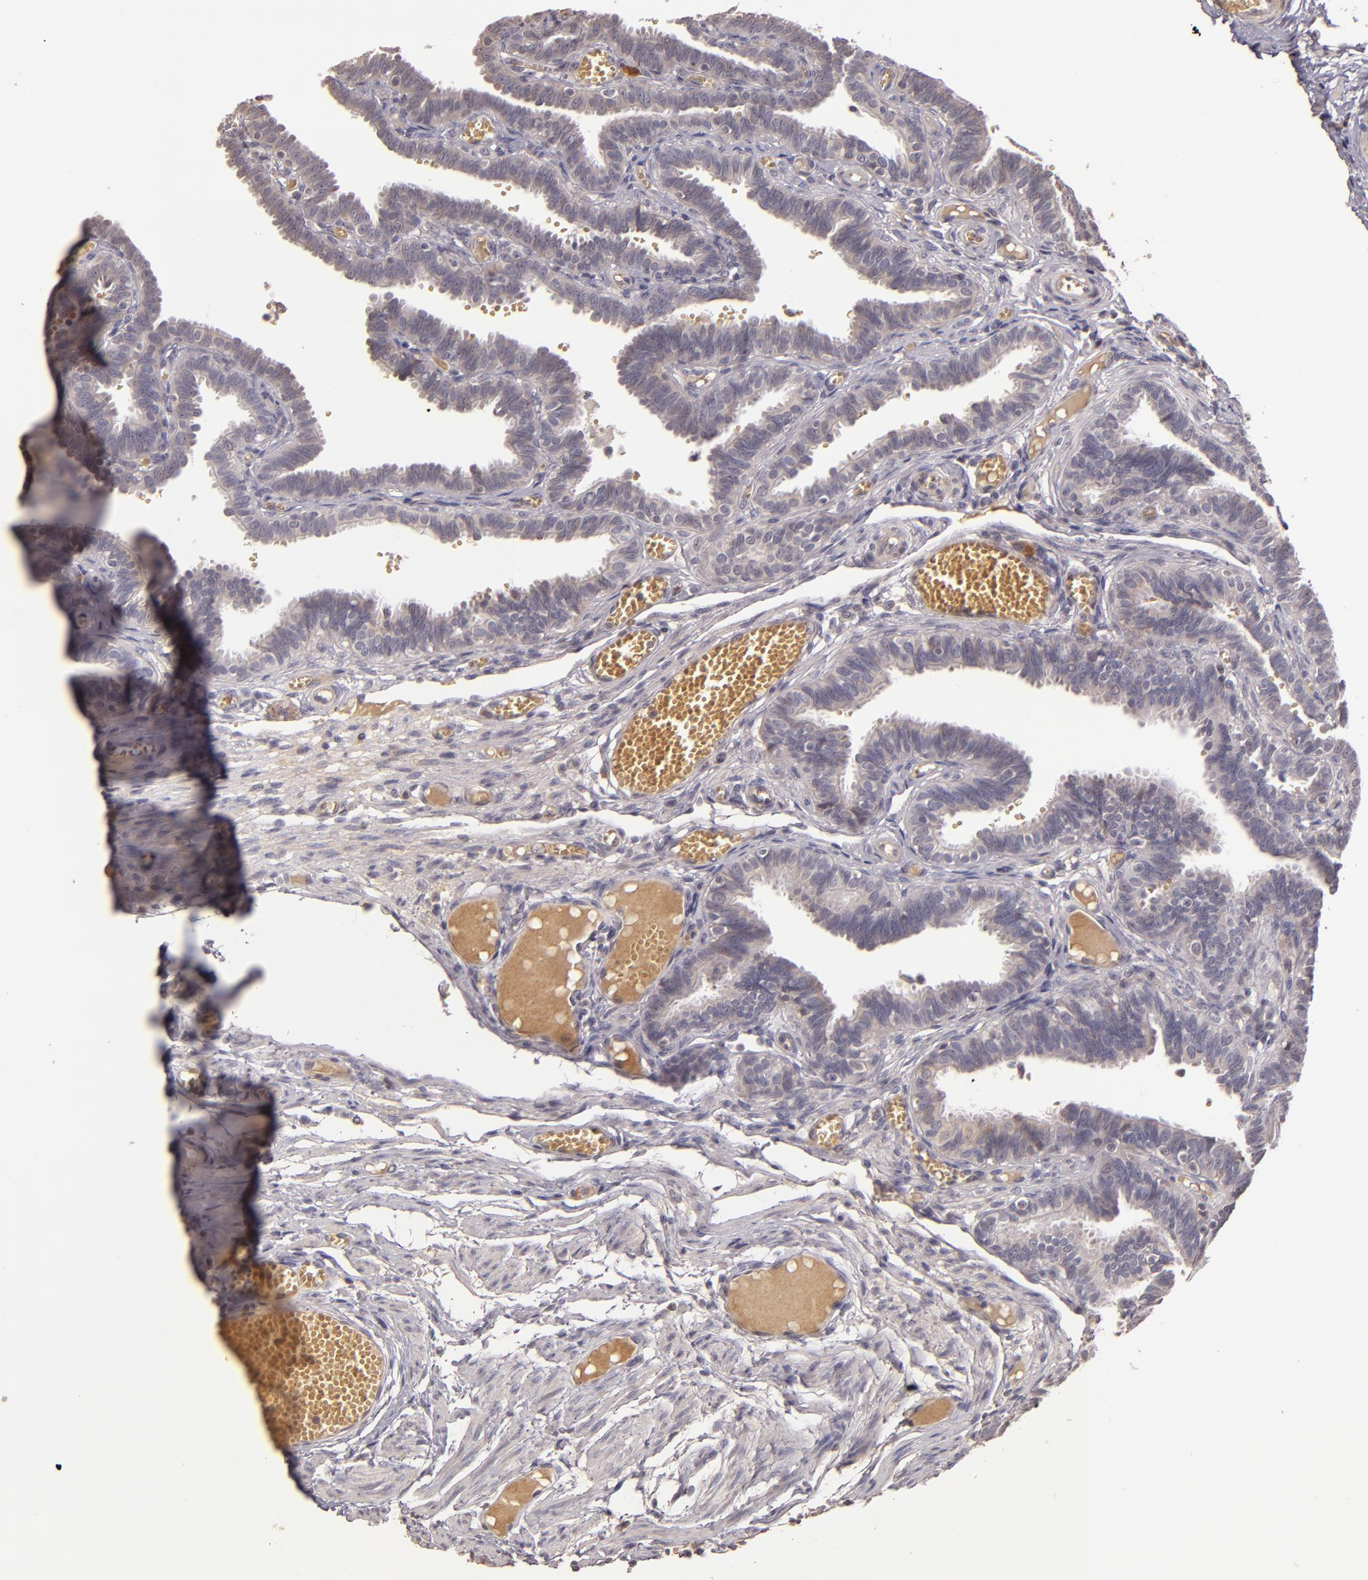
{"staining": {"intensity": "negative", "quantity": "none", "location": "none"}, "tissue": "fallopian tube", "cell_type": "Glandular cells", "image_type": "normal", "snomed": [{"axis": "morphology", "description": "Normal tissue, NOS"}, {"axis": "topography", "description": "Fallopian tube"}], "caption": "Image shows no significant protein expression in glandular cells of normal fallopian tube.", "gene": "ABL1", "patient": {"sex": "female", "age": 29}}